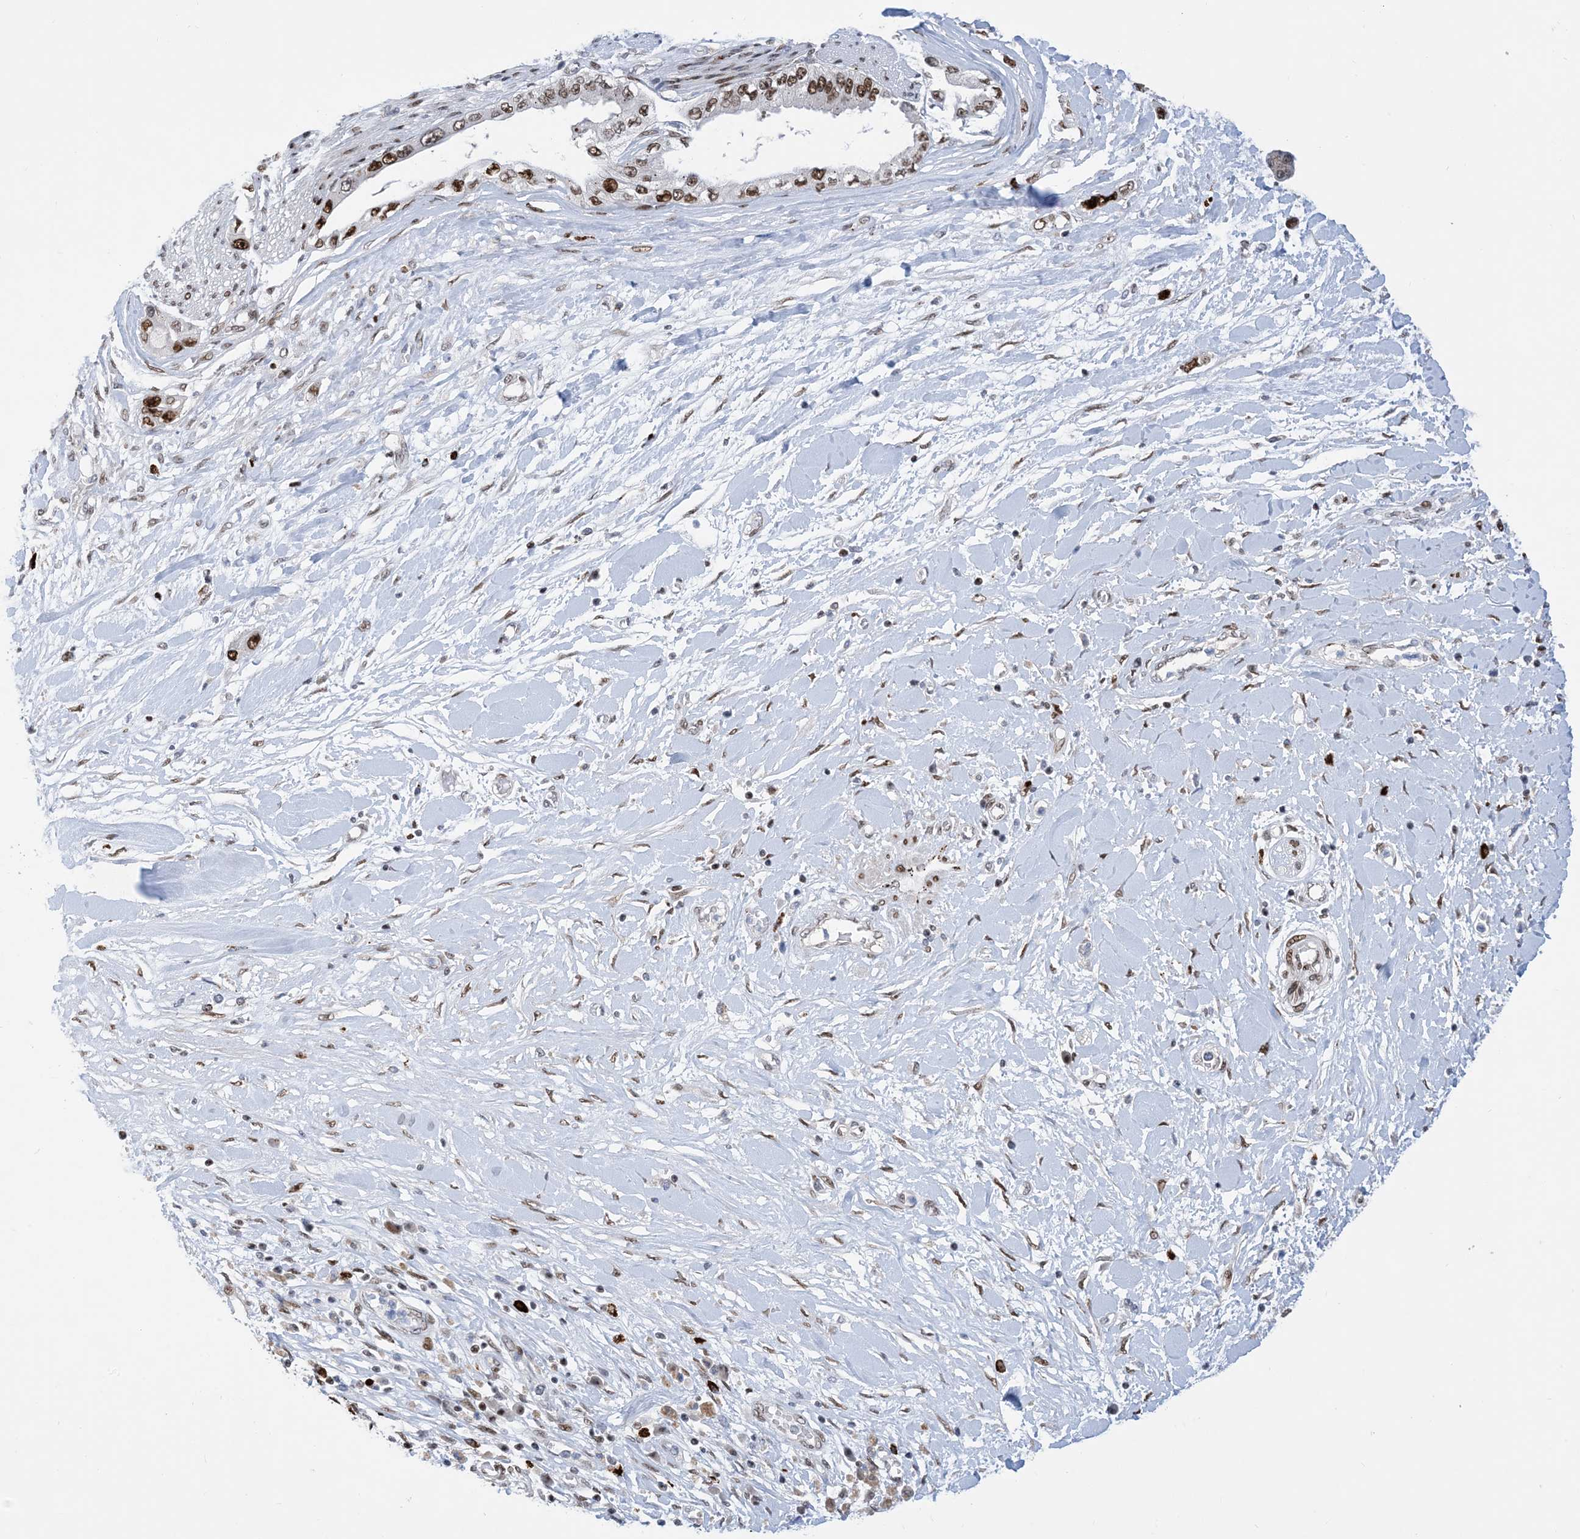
{"staining": {"intensity": "moderate", "quantity": ">75%", "location": "nuclear"}, "tissue": "pancreatic cancer", "cell_type": "Tumor cells", "image_type": "cancer", "snomed": [{"axis": "morphology", "description": "Inflammation, NOS"}, {"axis": "morphology", "description": "Adenocarcinoma, NOS"}, {"axis": "topography", "description": "Pancreas"}], "caption": "Protein expression analysis of adenocarcinoma (pancreatic) displays moderate nuclear positivity in about >75% of tumor cells. Nuclei are stained in blue.", "gene": "TSPYL1", "patient": {"sex": "female", "age": 56}}